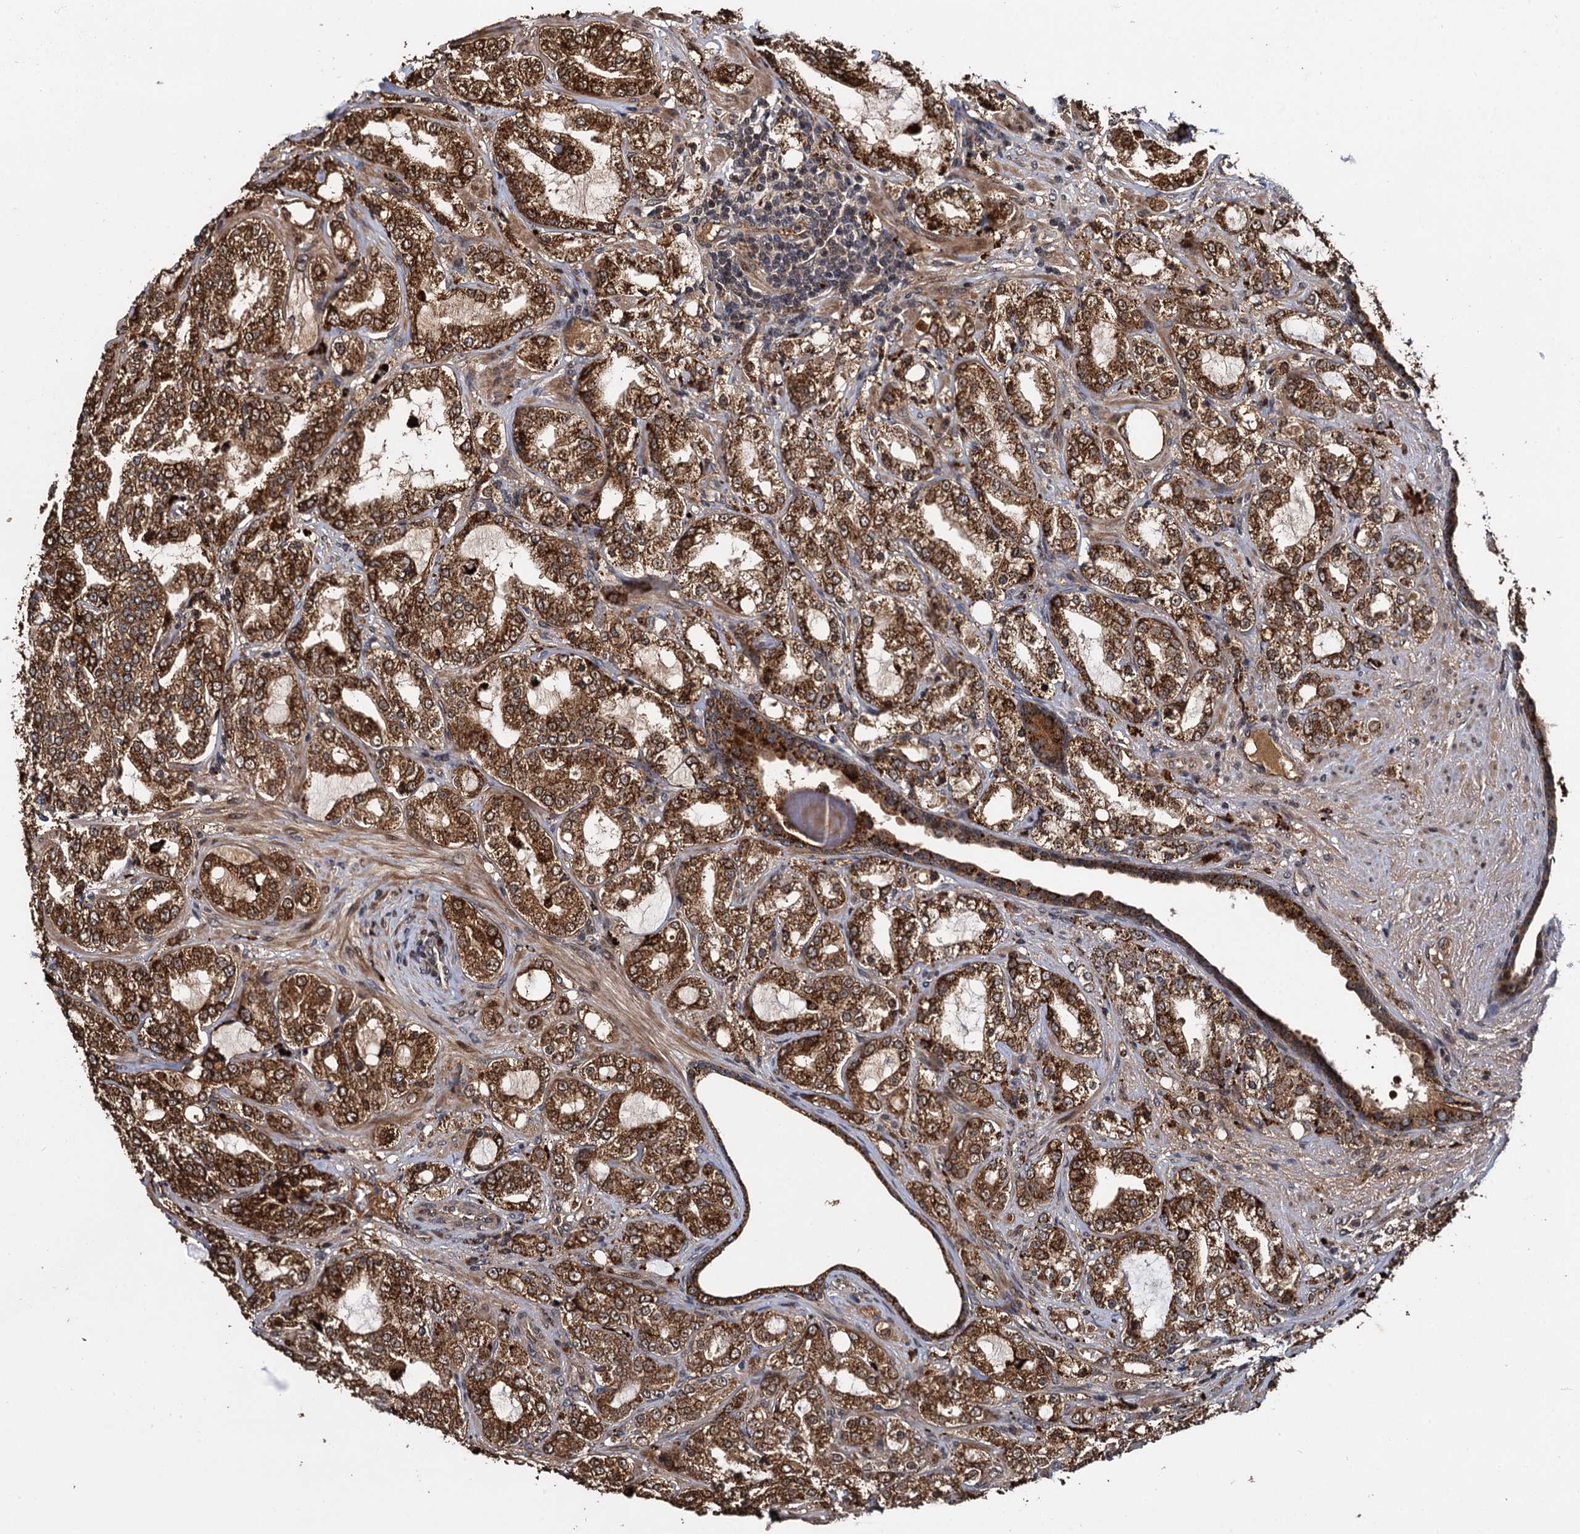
{"staining": {"intensity": "moderate", "quantity": ">75%", "location": "cytoplasmic/membranous"}, "tissue": "prostate cancer", "cell_type": "Tumor cells", "image_type": "cancer", "snomed": [{"axis": "morphology", "description": "Adenocarcinoma, High grade"}, {"axis": "topography", "description": "Prostate"}], "caption": "An IHC micrograph of neoplastic tissue is shown. Protein staining in brown highlights moderate cytoplasmic/membranous positivity in prostate cancer within tumor cells.", "gene": "CEP192", "patient": {"sex": "male", "age": 64}}